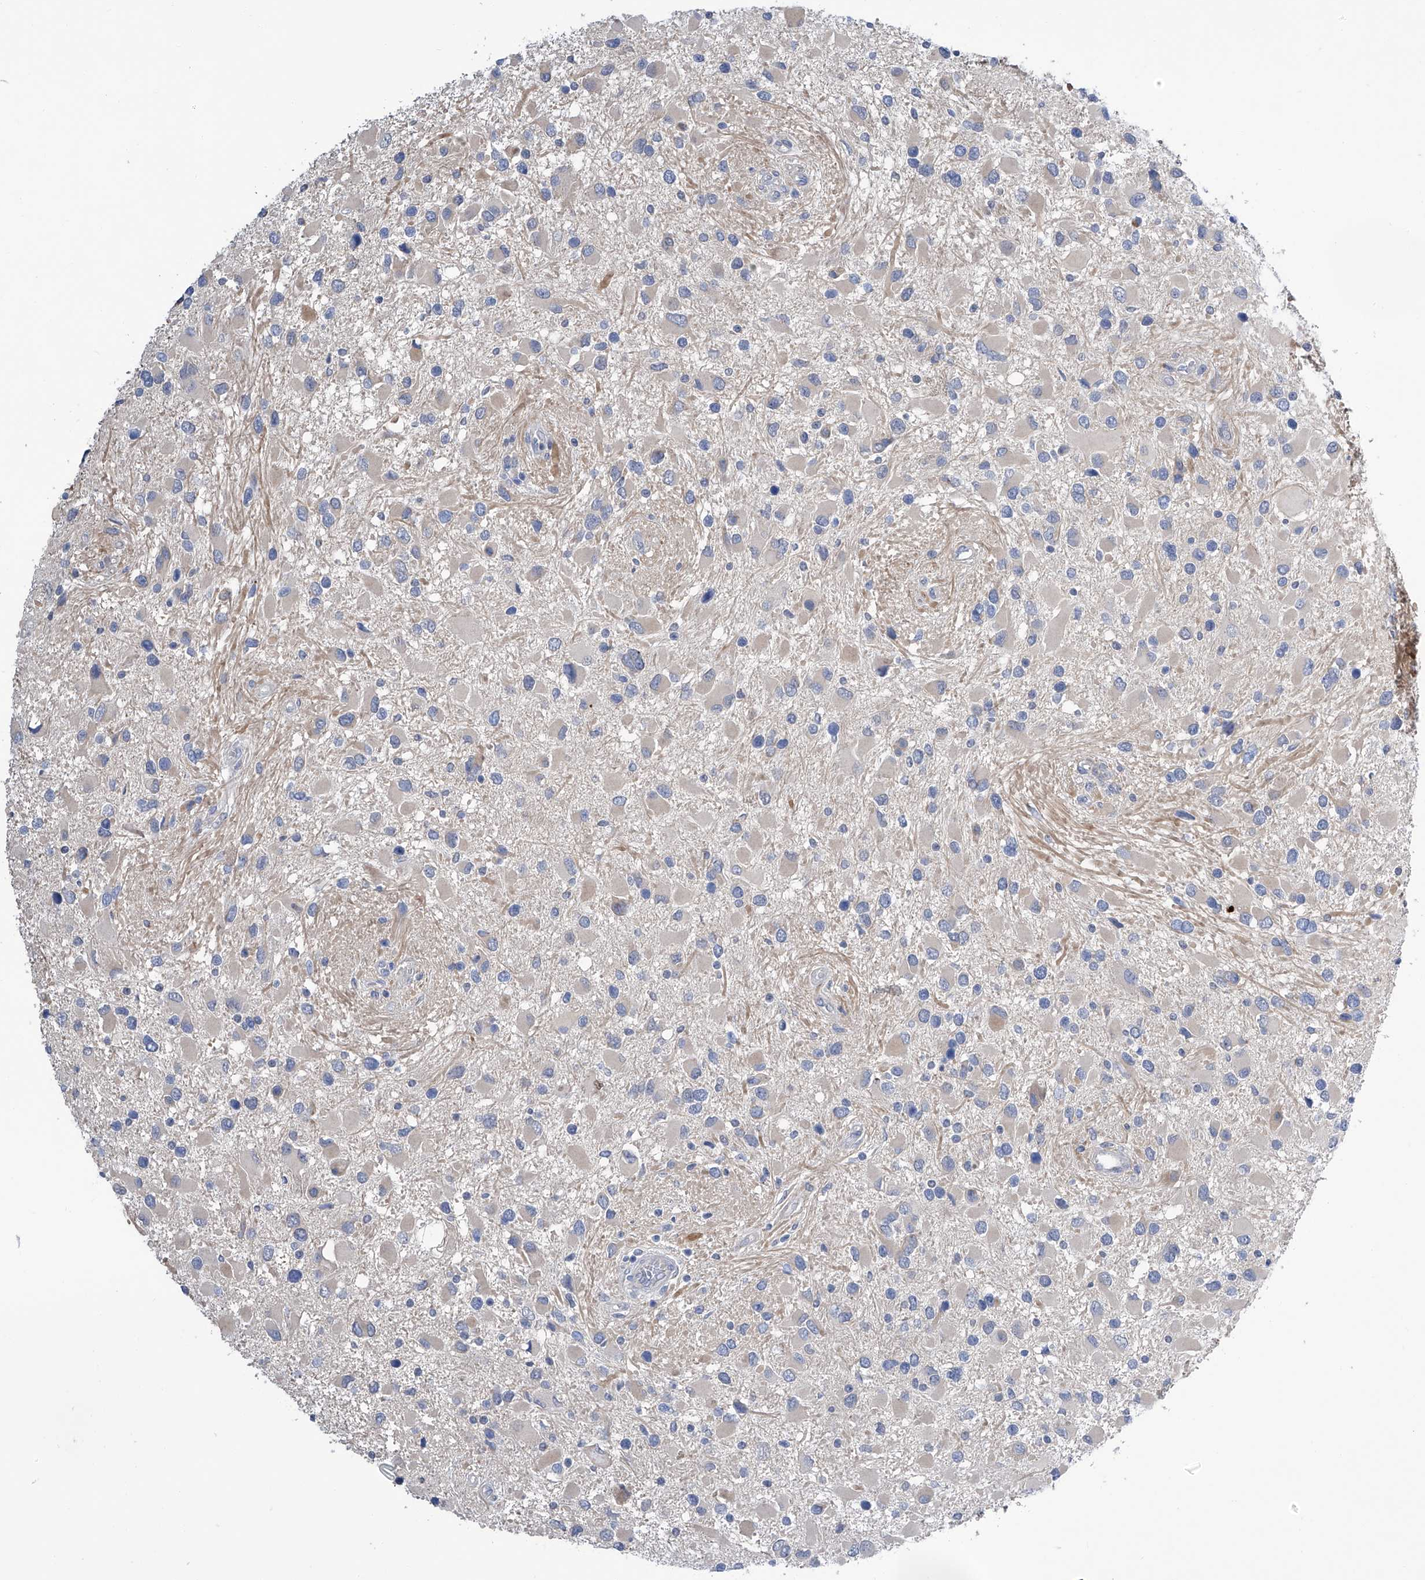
{"staining": {"intensity": "negative", "quantity": "none", "location": "none"}, "tissue": "glioma", "cell_type": "Tumor cells", "image_type": "cancer", "snomed": [{"axis": "morphology", "description": "Glioma, malignant, High grade"}, {"axis": "topography", "description": "Brain"}], "caption": "High-grade glioma (malignant) stained for a protein using immunohistochemistry (IHC) demonstrates no positivity tumor cells.", "gene": "PGM3", "patient": {"sex": "male", "age": 53}}